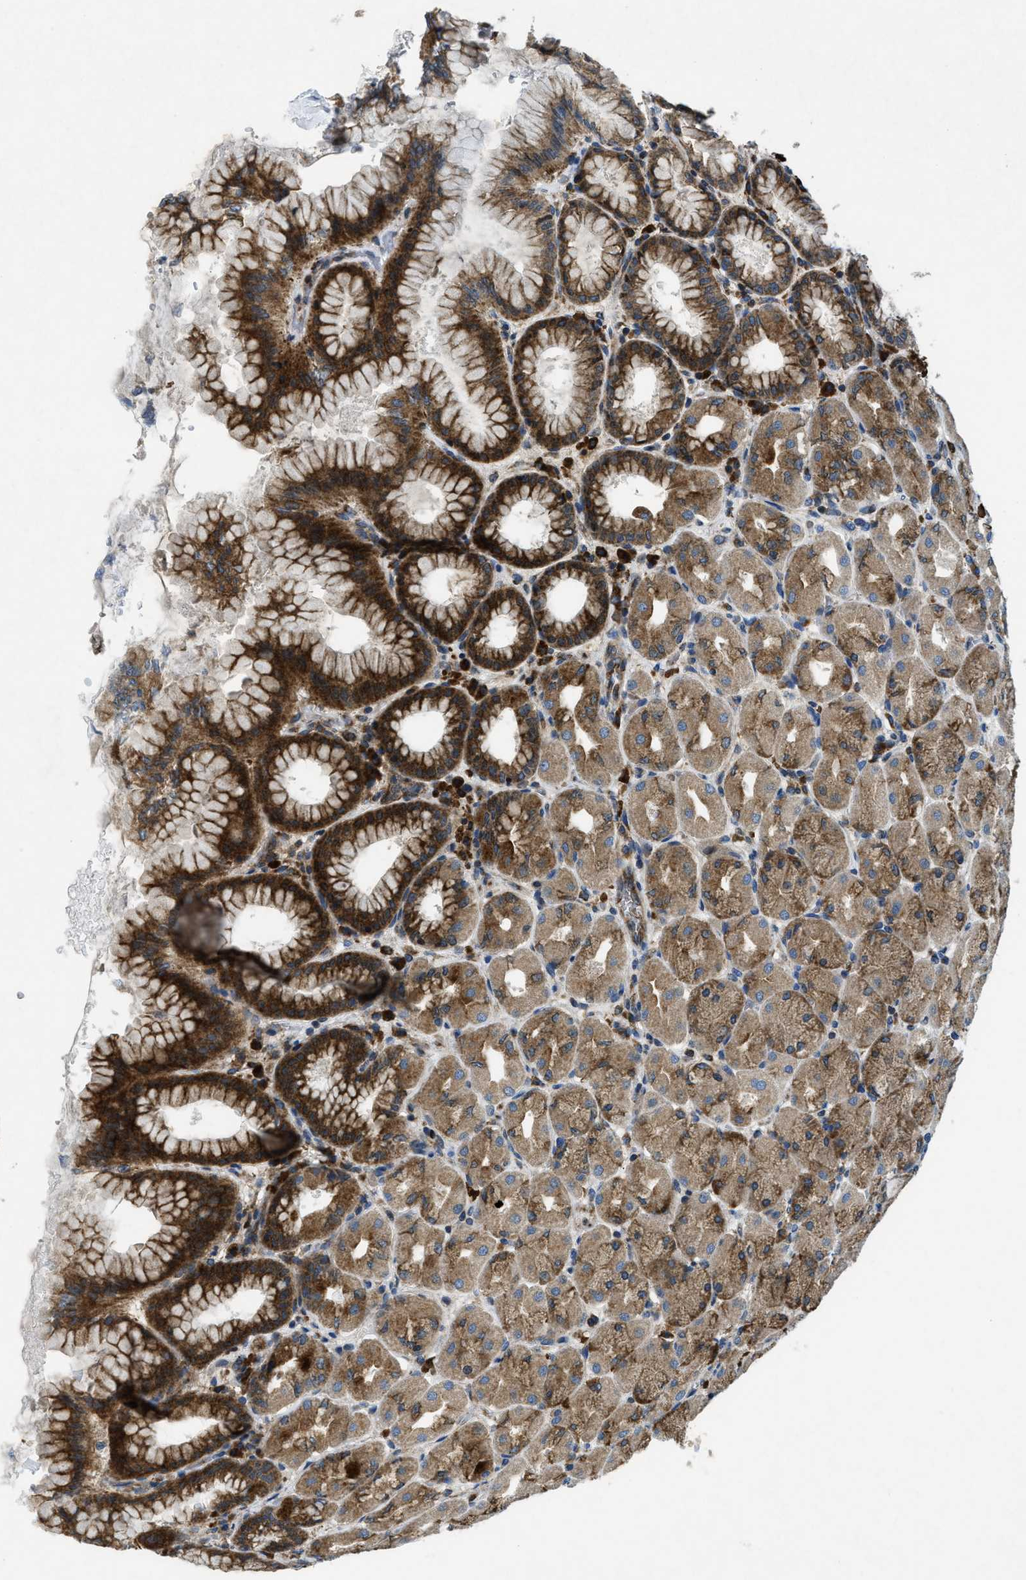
{"staining": {"intensity": "strong", "quantity": ">75%", "location": "cytoplasmic/membranous"}, "tissue": "stomach", "cell_type": "Glandular cells", "image_type": "normal", "snomed": [{"axis": "morphology", "description": "Normal tissue, NOS"}, {"axis": "topography", "description": "Stomach, upper"}], "caption": "Immunohistochemical staining of normal stomach exhibits high levels of strong cytoplasmic/membranous positivity in approximately >75% of glandular cells.", "gene": "CSPG4", "patient": {"sex": "female", "age": 56}}